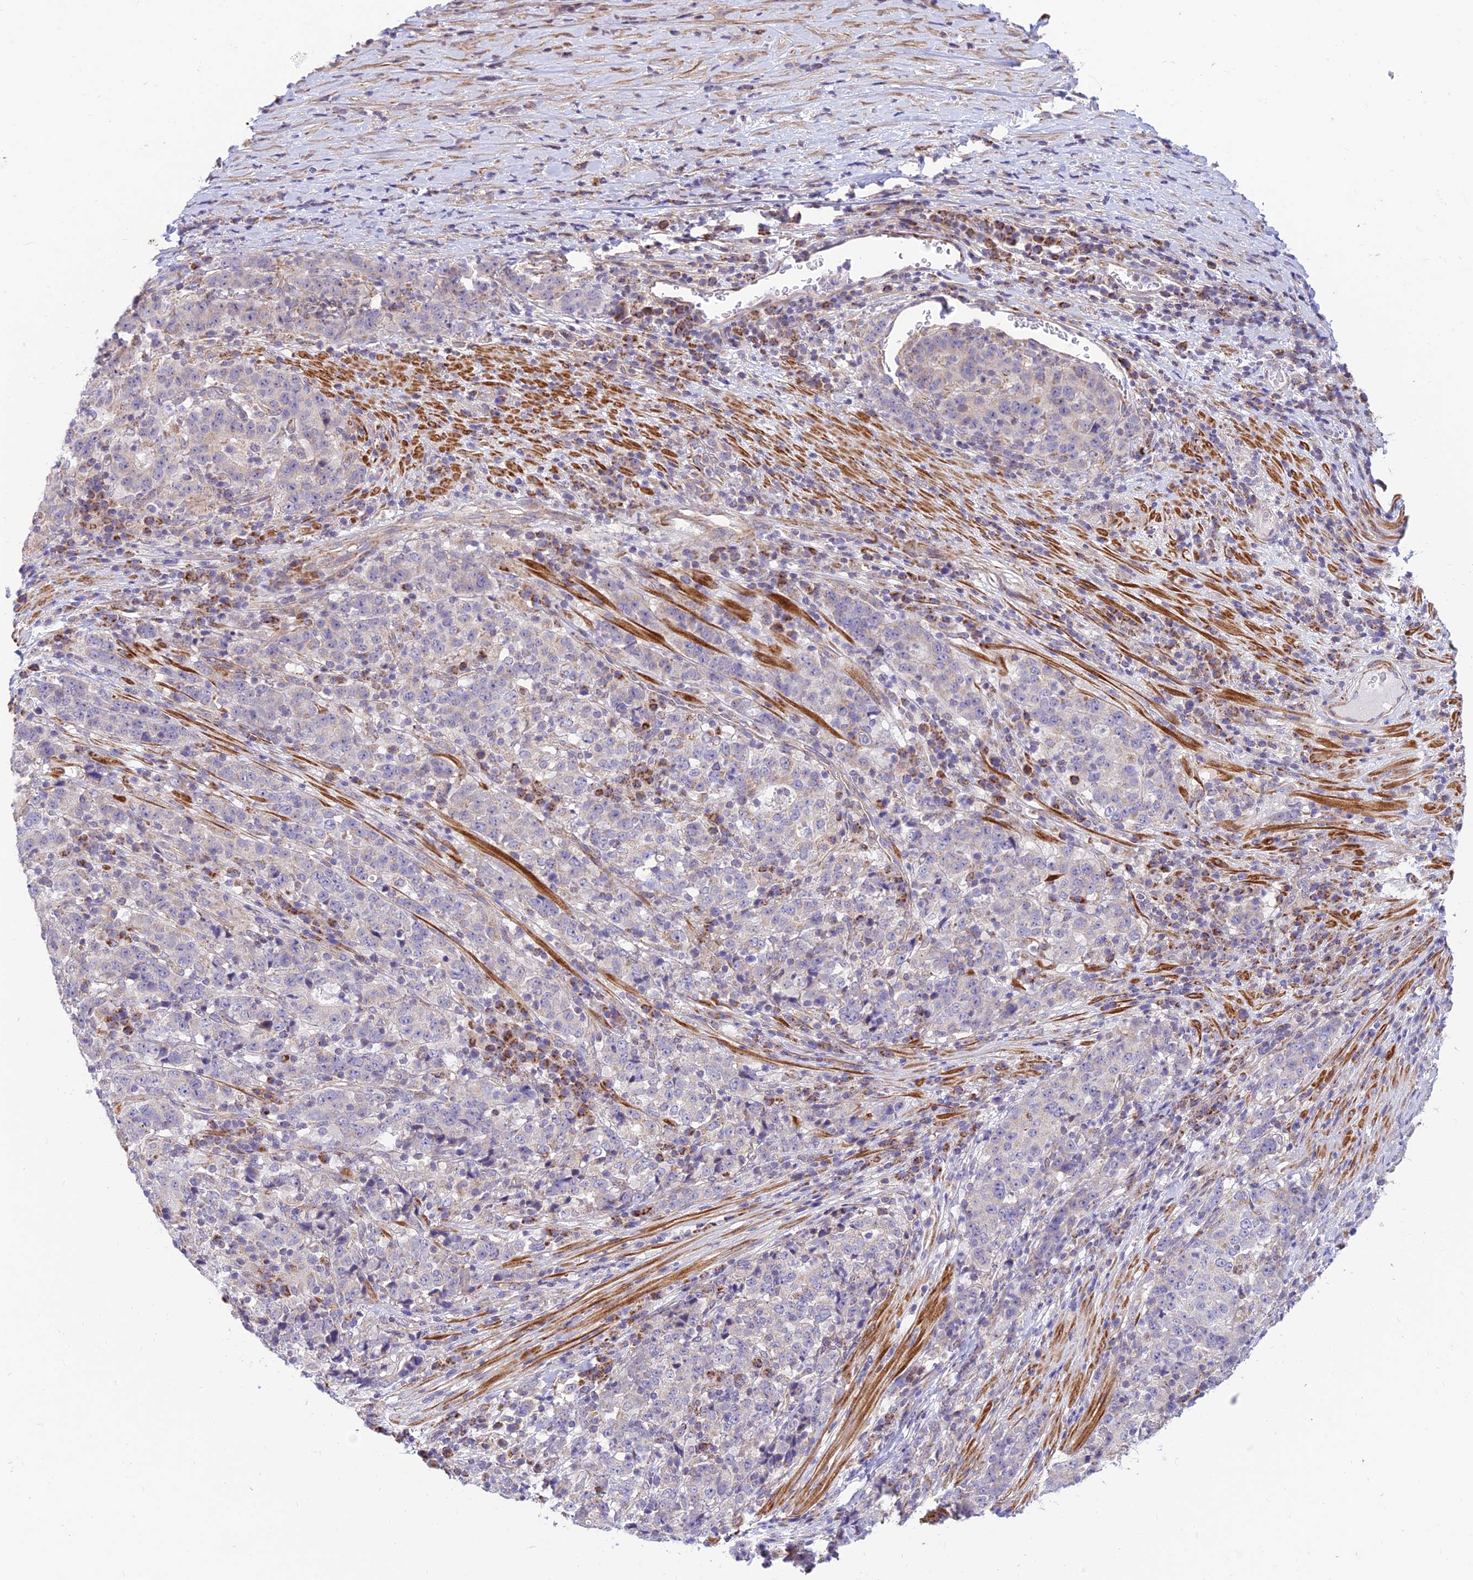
{"staining": {"intensity": "weak", "quantity": "<25%", "location": "cytoplasmic/membranous"}, "tissue": "stomach cancer", "cell_type": "Tumor cells", "image_type": "cancer", "snomed": [{"axis": "morphology", "description": "Adenocarcinoma, NOS"}, {"axis": "topography", "description": "Stomach"}], "caption": "Immunohistochemistry (IHC) photomicrograph of human adenocarcinoma (stomach) stained for a protein (brown), which reveals no staining in tumor cells.", "gene": "FAM186B", "patient": {"sex": "male", "age": 59}}